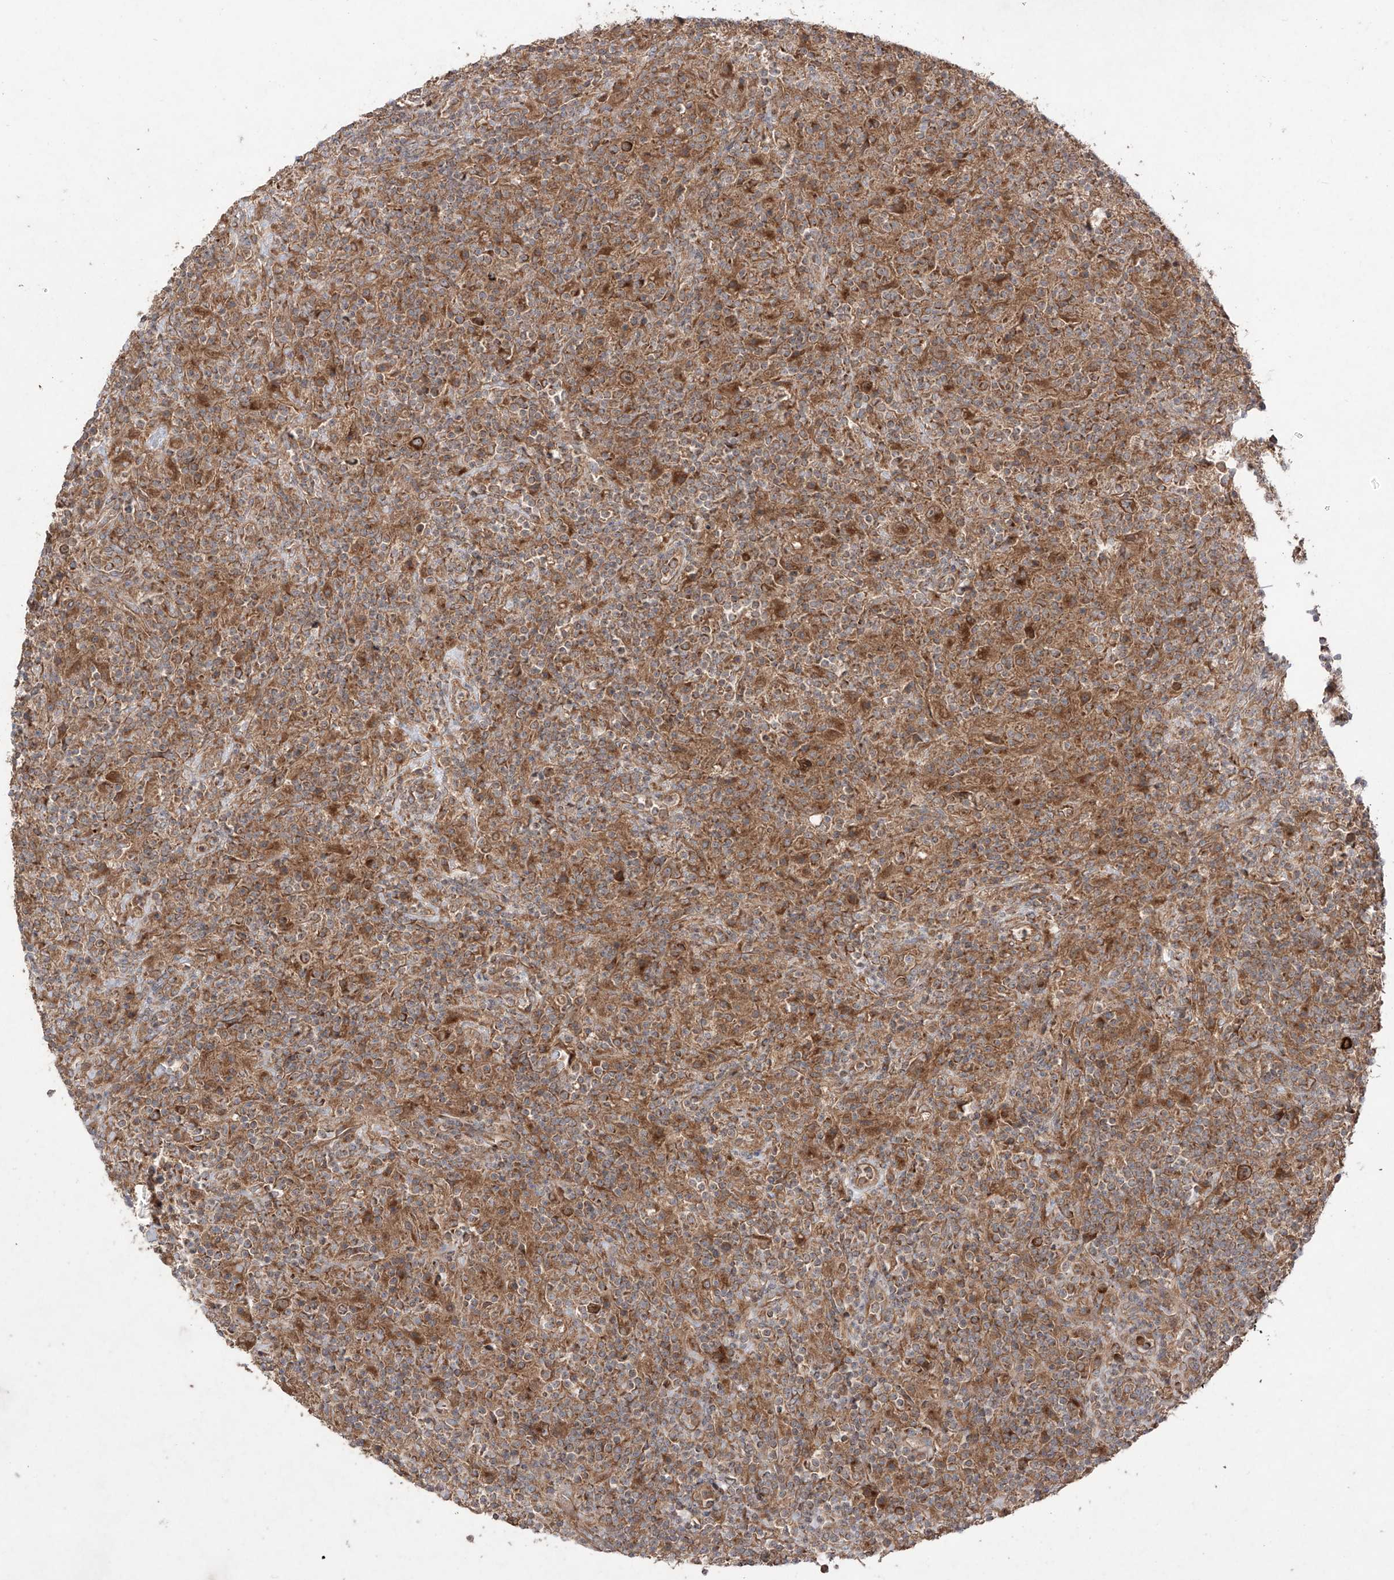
{"staining": {"intensity": "moderate", "quantity": ">75%", "location": "cytoplasmic/membranous"}, "tissue": "lymphoma", "cell_type": "Tumor cells", "image_type": "cancer", "snomed": [{"axis": "morphology", "description": "Hodgkin's disease, NOS"}, {"axis": "topography", "description": "Lymph node"}], "caption": "Immunohistochemical staining of Hodgkin's disease exhibits moderate cytoplasmic/membranous protein staining in about >75% of tumor cells.", "gene": "YKT6", "patient": {"sex": "male", "age": 70}}